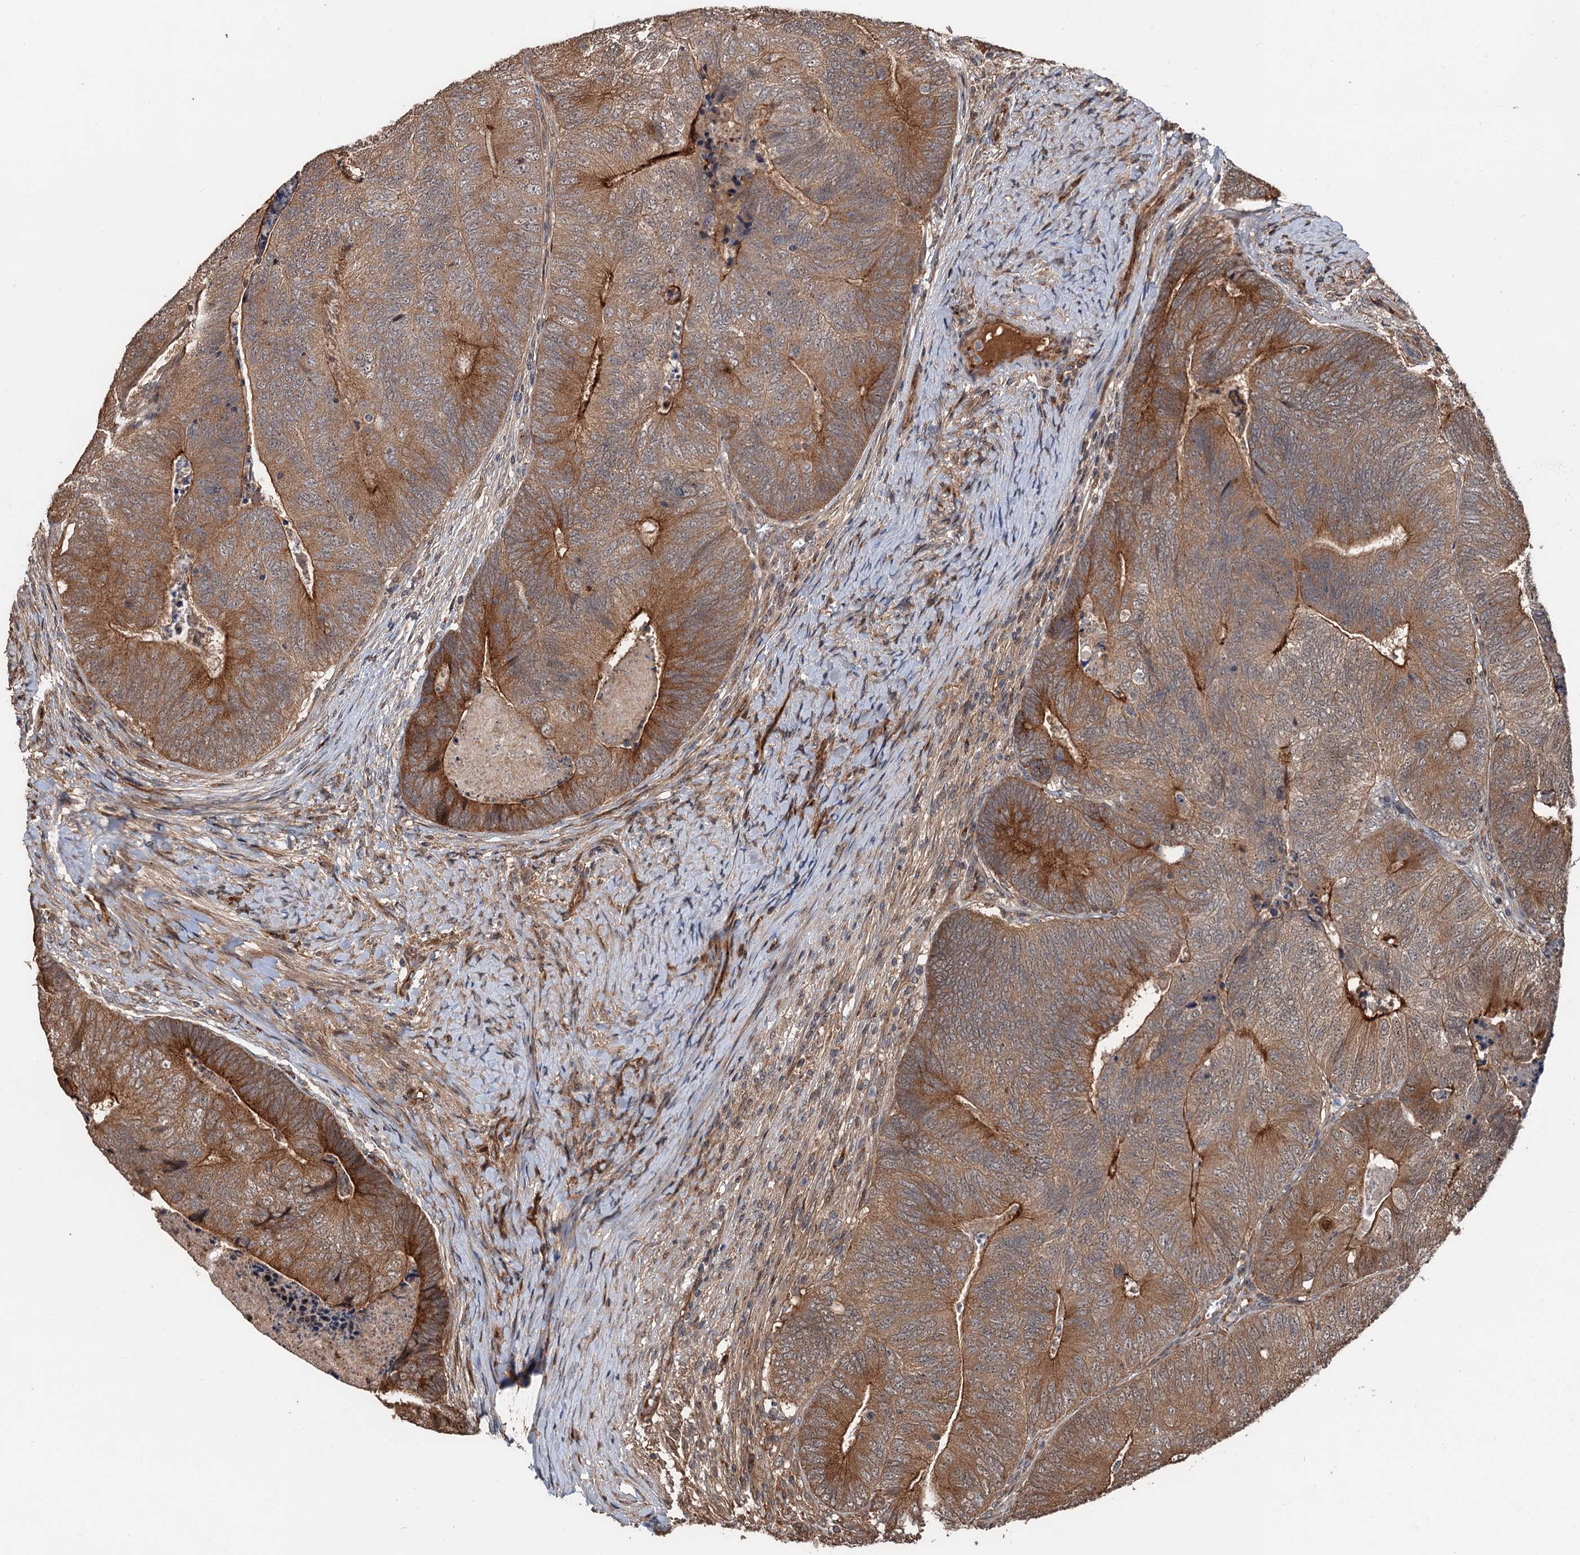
{"staining": {"intensity": "moderate", "quantity": ">75%", "location": "cytoplasmic/membranous"}, "tissue": "colorectal cancer", "cell_type": "Tumor cells", "image_type": "cancer", "snomed": [{"axis": "morphology", "description": "Adenocarcinoma, NOS"}, {"axis": "topography", "description": "Colon"}], "caption": "Adenocarcinoma (colorectal) was stained to show a protein in brown. There is medium levels of moderate cytoplasmic/membranous expression in approximately >75% of tumor cells.", "gene": "DEXI", "patient": {"sex": "female", "age": 67}}